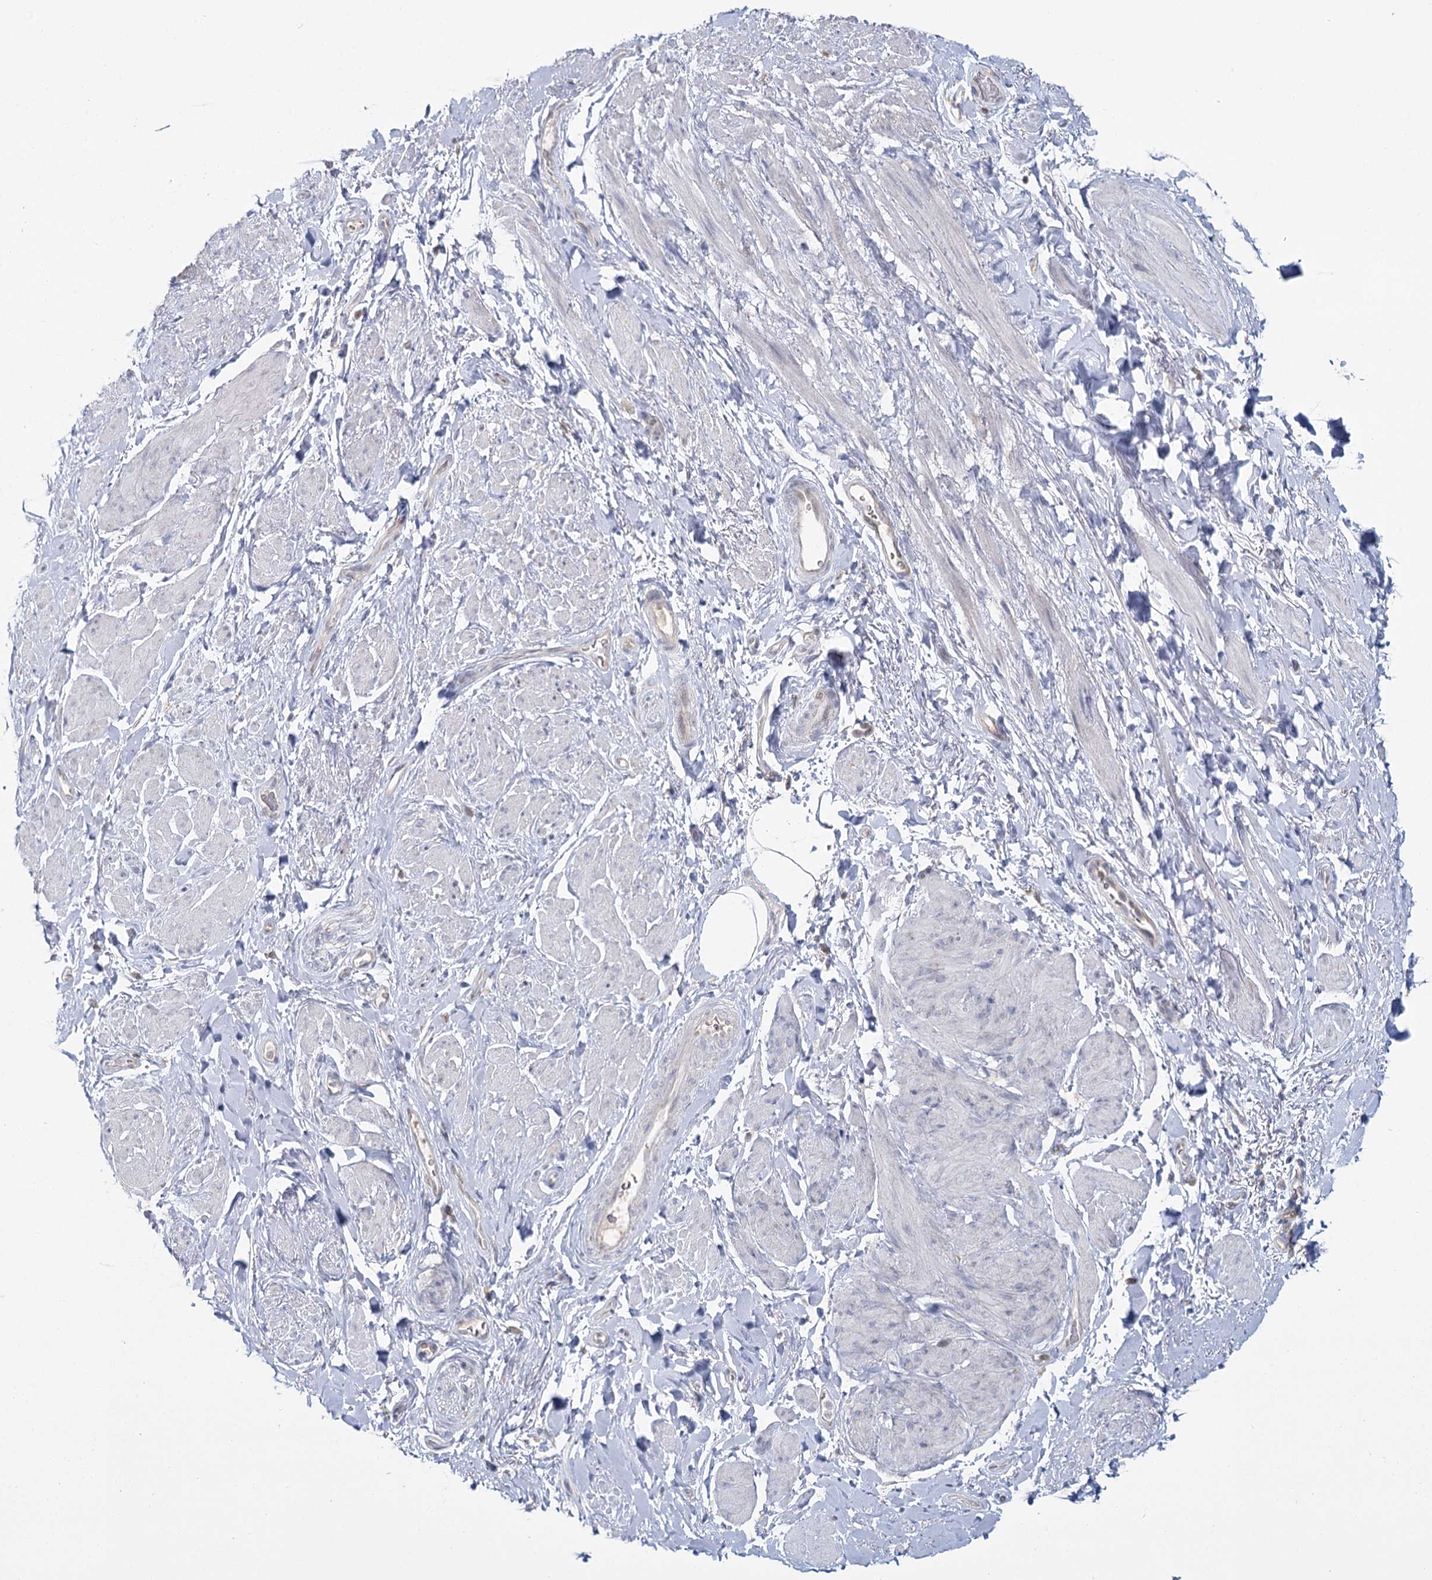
{"staining": {"intensity": "negative", "quantity": "none", "location": "none"}, "tissue": "smooth muscle", "cell_type": "Smooth muscle cells", "image_type": "normal", "snomed": [{"axis": "morphology", "description": "Normal tissue, NOS"}, {"axis": "topography", "description": "Smooth muscle"}, {"axis": "topography", "description": "Peripheral nerve tissue"}], "caption": "A high-resolution image shows immunohistochemistry (IHC) staining of unremarkable smooth muscle, which demonstrates no significant expression in smooth muscle cells.", "gene": "ACOX2", "patient": {"sex": "male", "age": 69}}